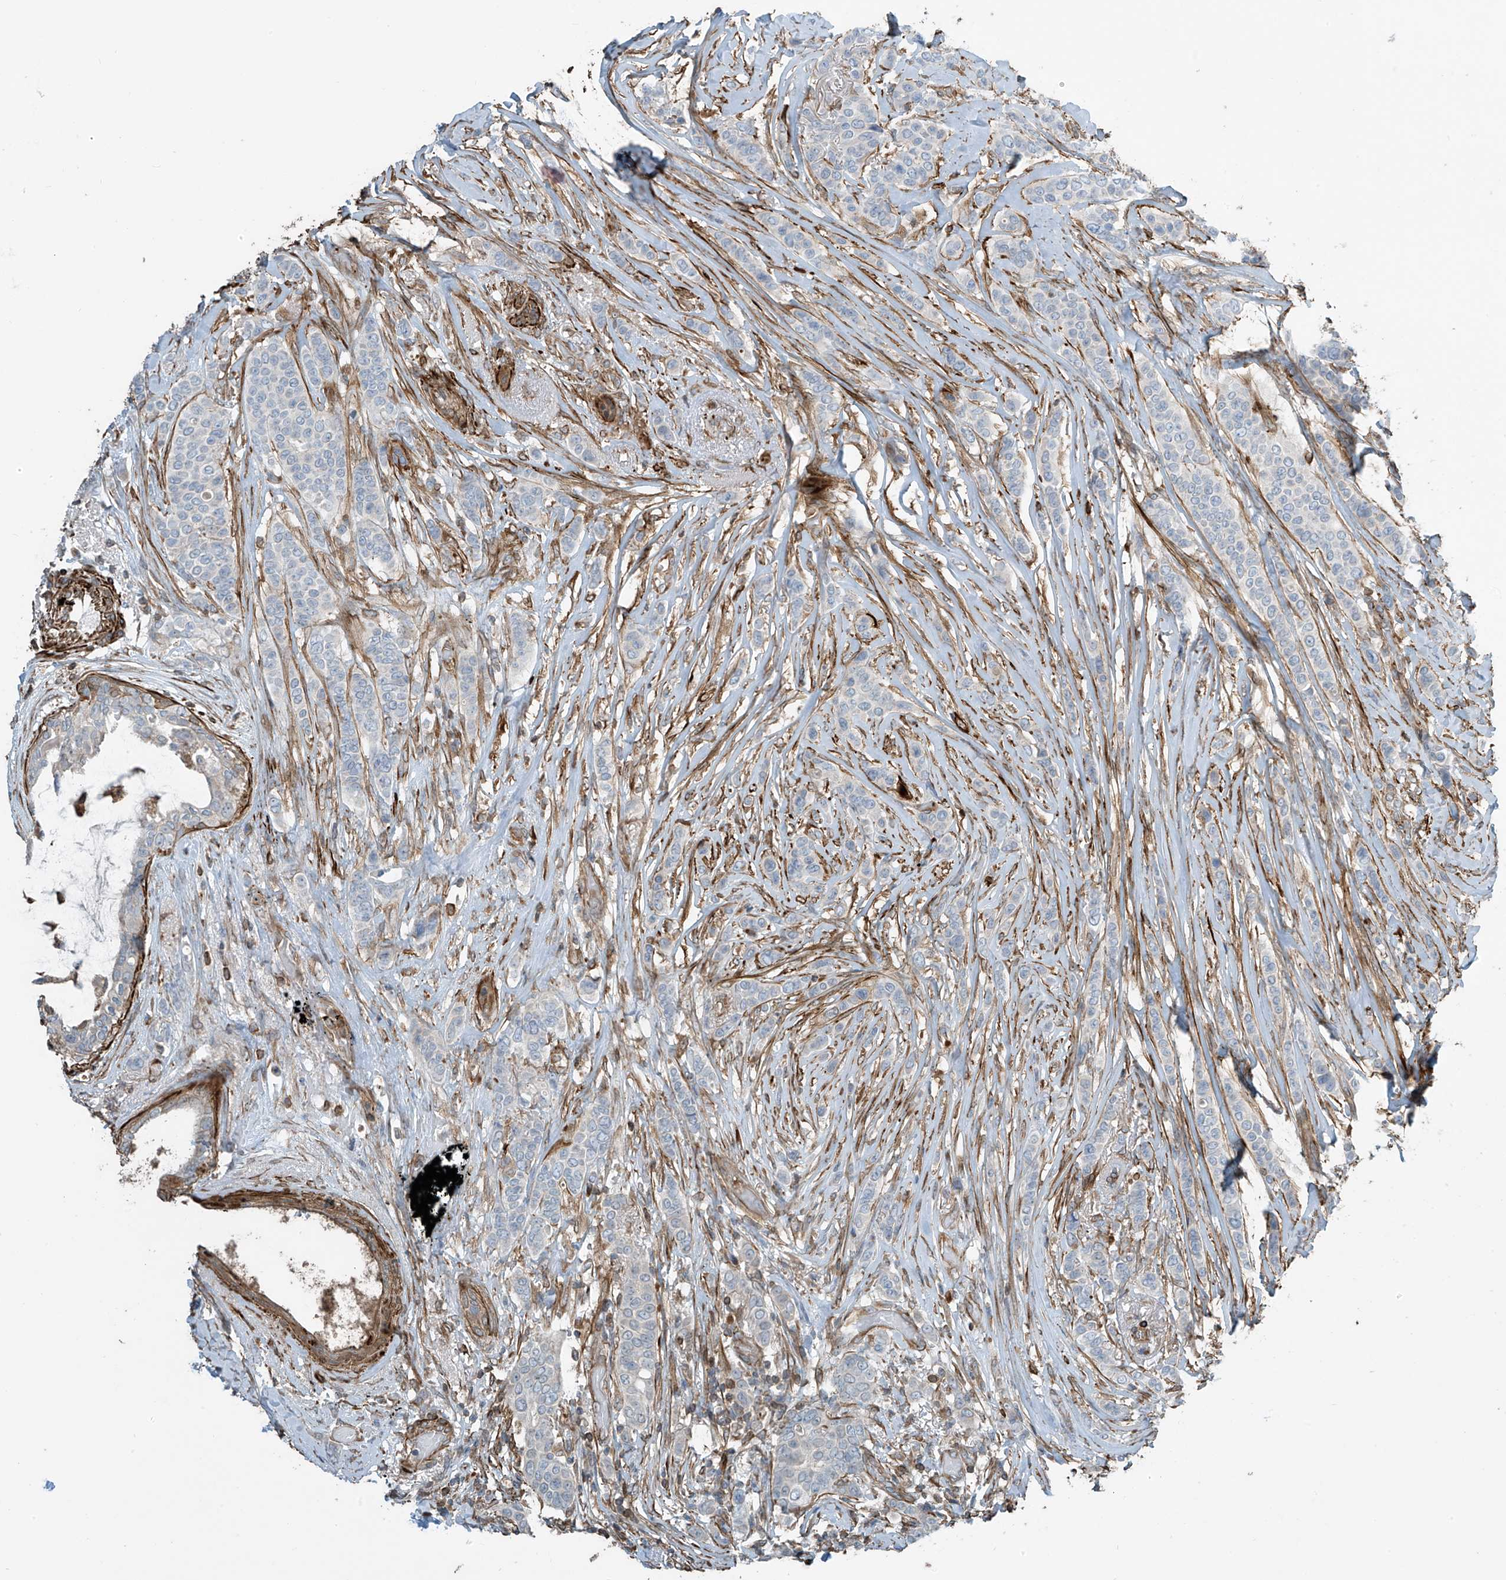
{"staining": {"intensity": "negative", "quantity": "none", "location": "none"}, "tissue": "breast cancer", "cell_type": "Tumor cells", "image_type": "cancer", "snomed": [{"axis": "morphology", "description": "Lobular carcinoma"}, {"axis": "topography", "description": "Breast"}], "caption": "There is no significant expression in tumor cells of breast lobular carcinoma. (DAB immunohistochemistry (IHC), high magnification).", "gene": "SH3BGRL3", "patient": {"sex": "female", "age": 51}}